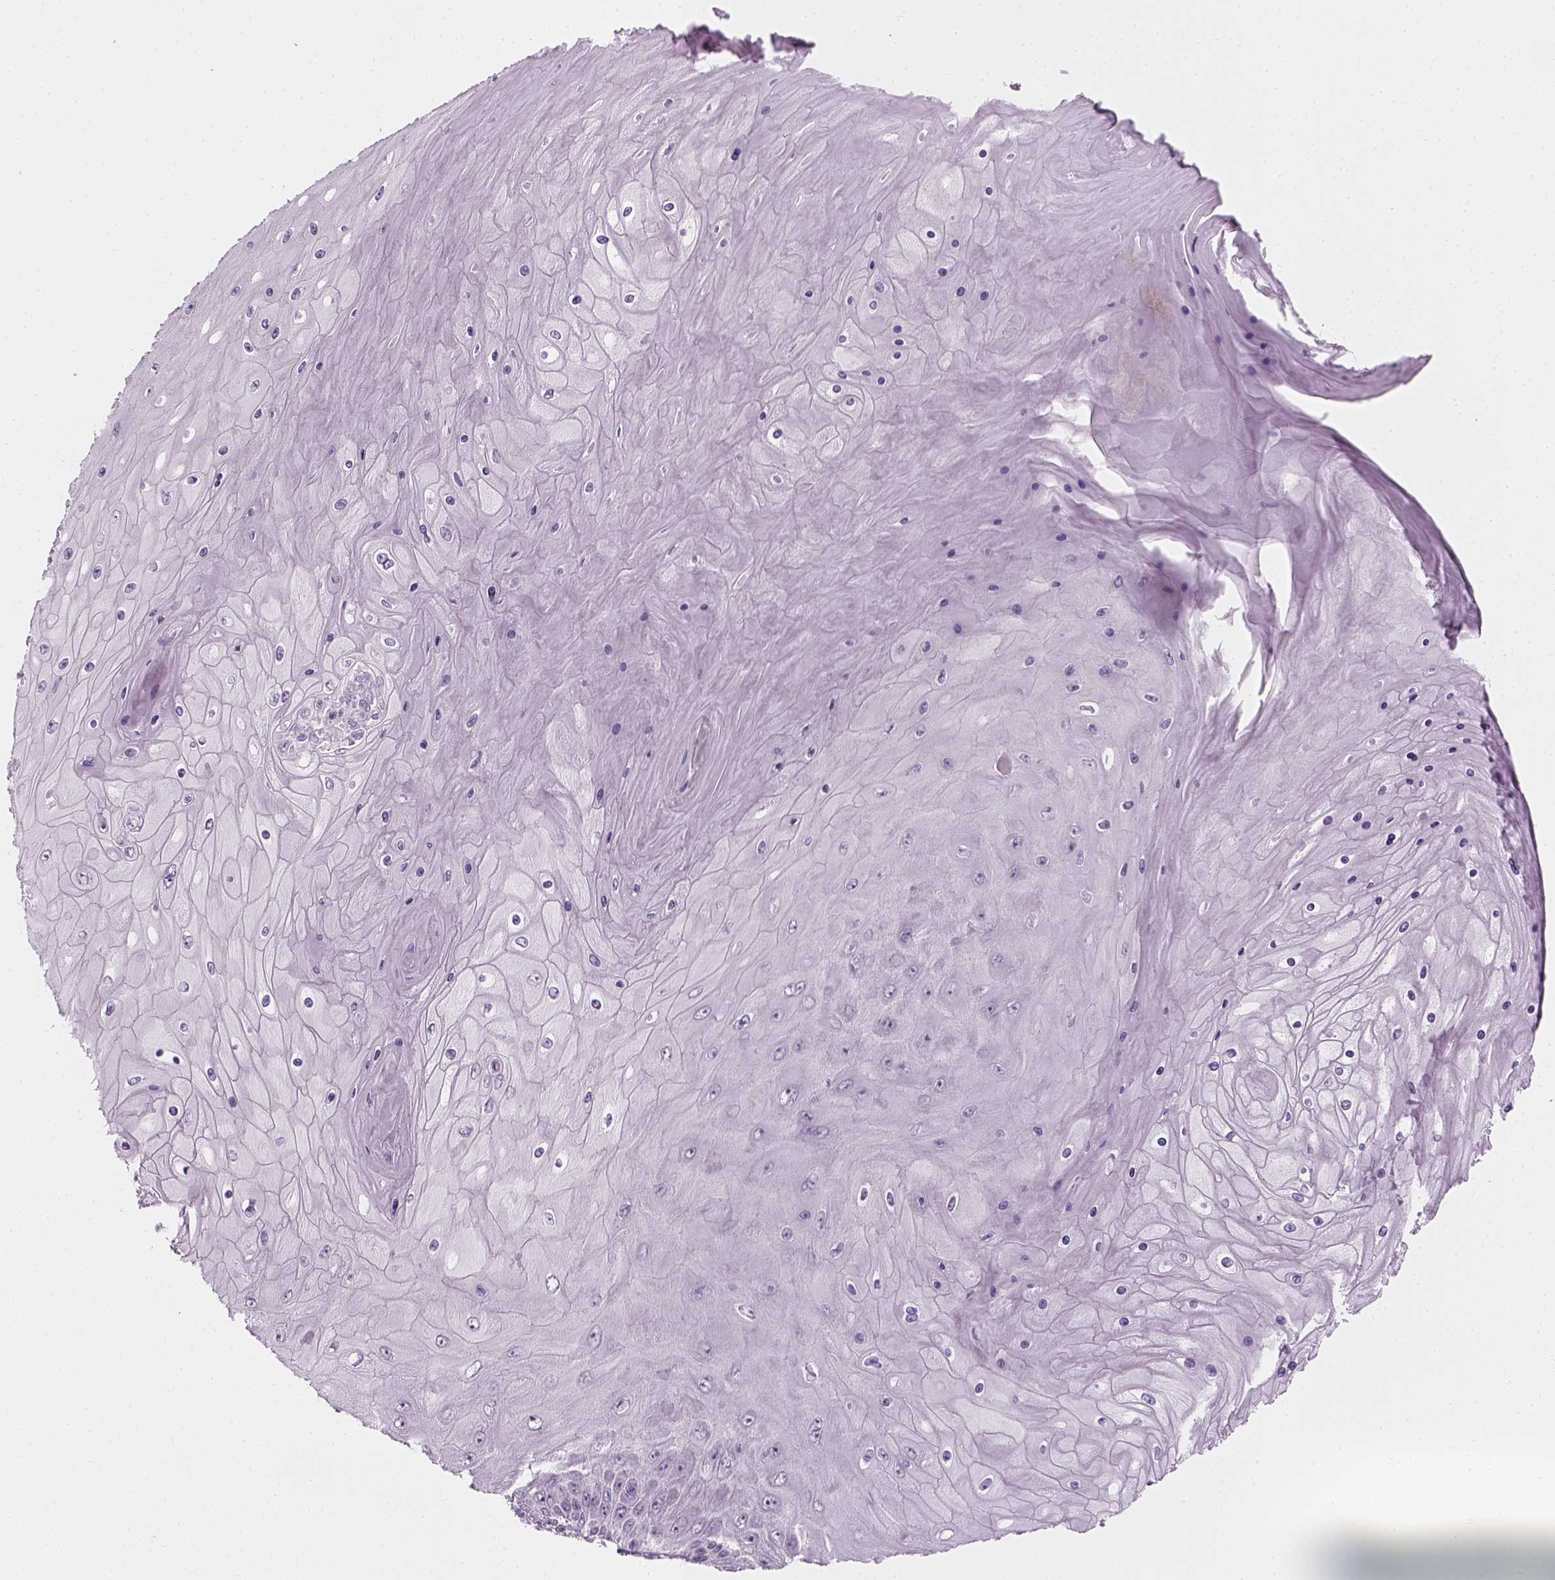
{"staining": {"intensity": "negative", "quantity": "none", "location": "none"}, "tissue": "skin cancer", "cell_type": "Tumor cells", "image_type": "cancer", "snomed": [{"axis": "morphology", "description": "Squamous cell carcinoma, NOS"}, {"axis": "topography", "description": "Skin"}], "caption": "Protein analysis of skin cancer (squamous cell carcinoma) reveals no significant expression in tumor cells. (DAB (3,3'-diaminobenzidine) immunohistochemistry (IHC), high magnification).", "gene": "TH", "patient": {"sex": "male", "age": 62}}